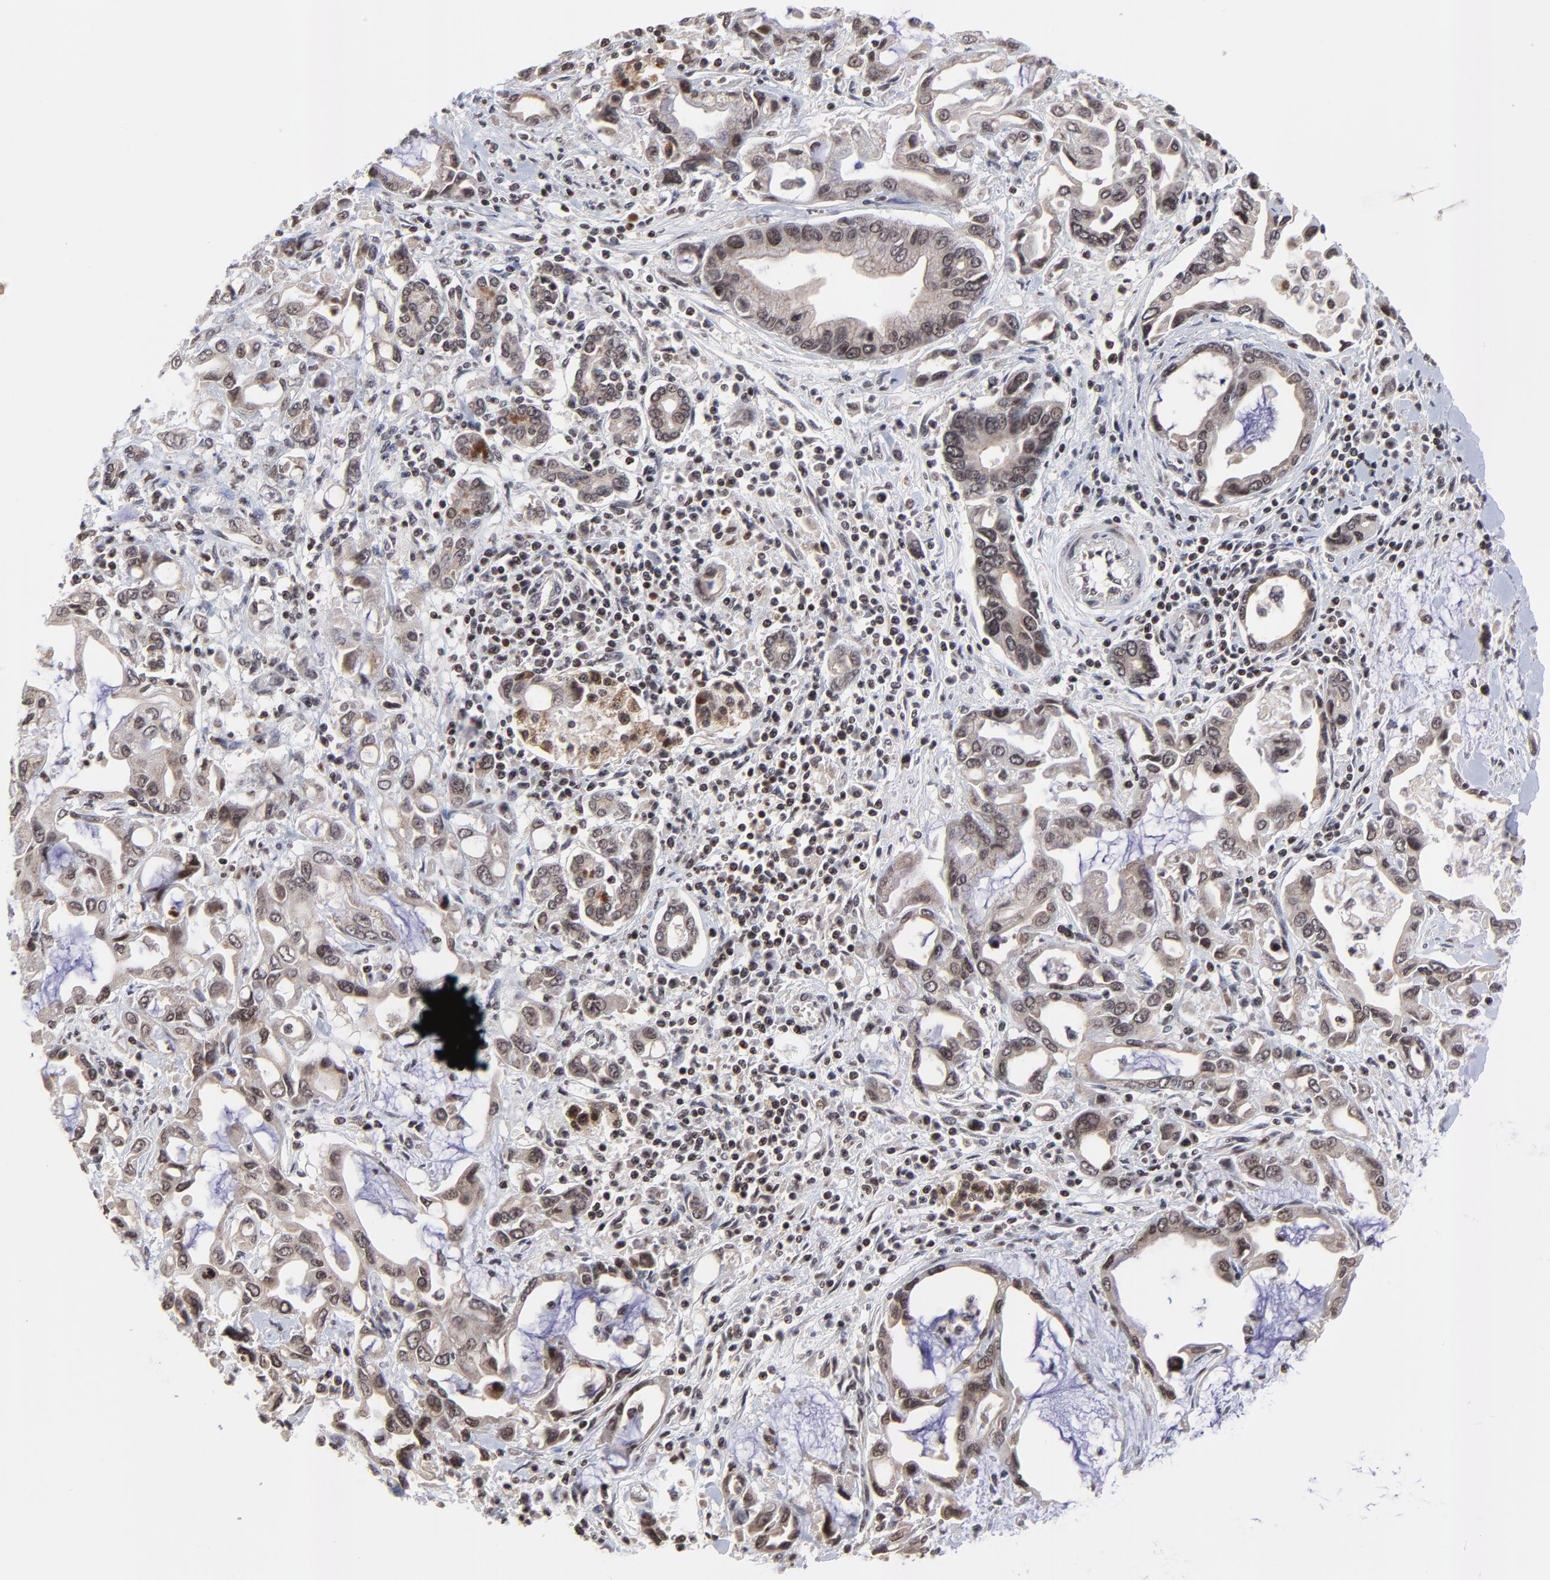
{"staining": {"intensity": "weak", "quantity": ">75%", "location": "cytoplasmic/membranous,nuclear"}, "tissue": "pancreatic cancer", "cell_type": "Tumor cells", "image_type": "cancer", "snomed": [{"axis": "morphology", "description": "Adenocarcinoma, NOS"}, {"axis": "topography", "description": "Pancreas"}], "caption": "A brown stain highlights weak cytoplasmic/membranous and nuclear expression of a protein in pancreatic cancer (adenocarcinoma) tumor cells. The protein is stained brown, and the nuclei are stained in blue (DAB IHC with brightfield microscopy, high magnification).", "gene": "ZNF777", "patient": {"sex": "female", "age": 57}}